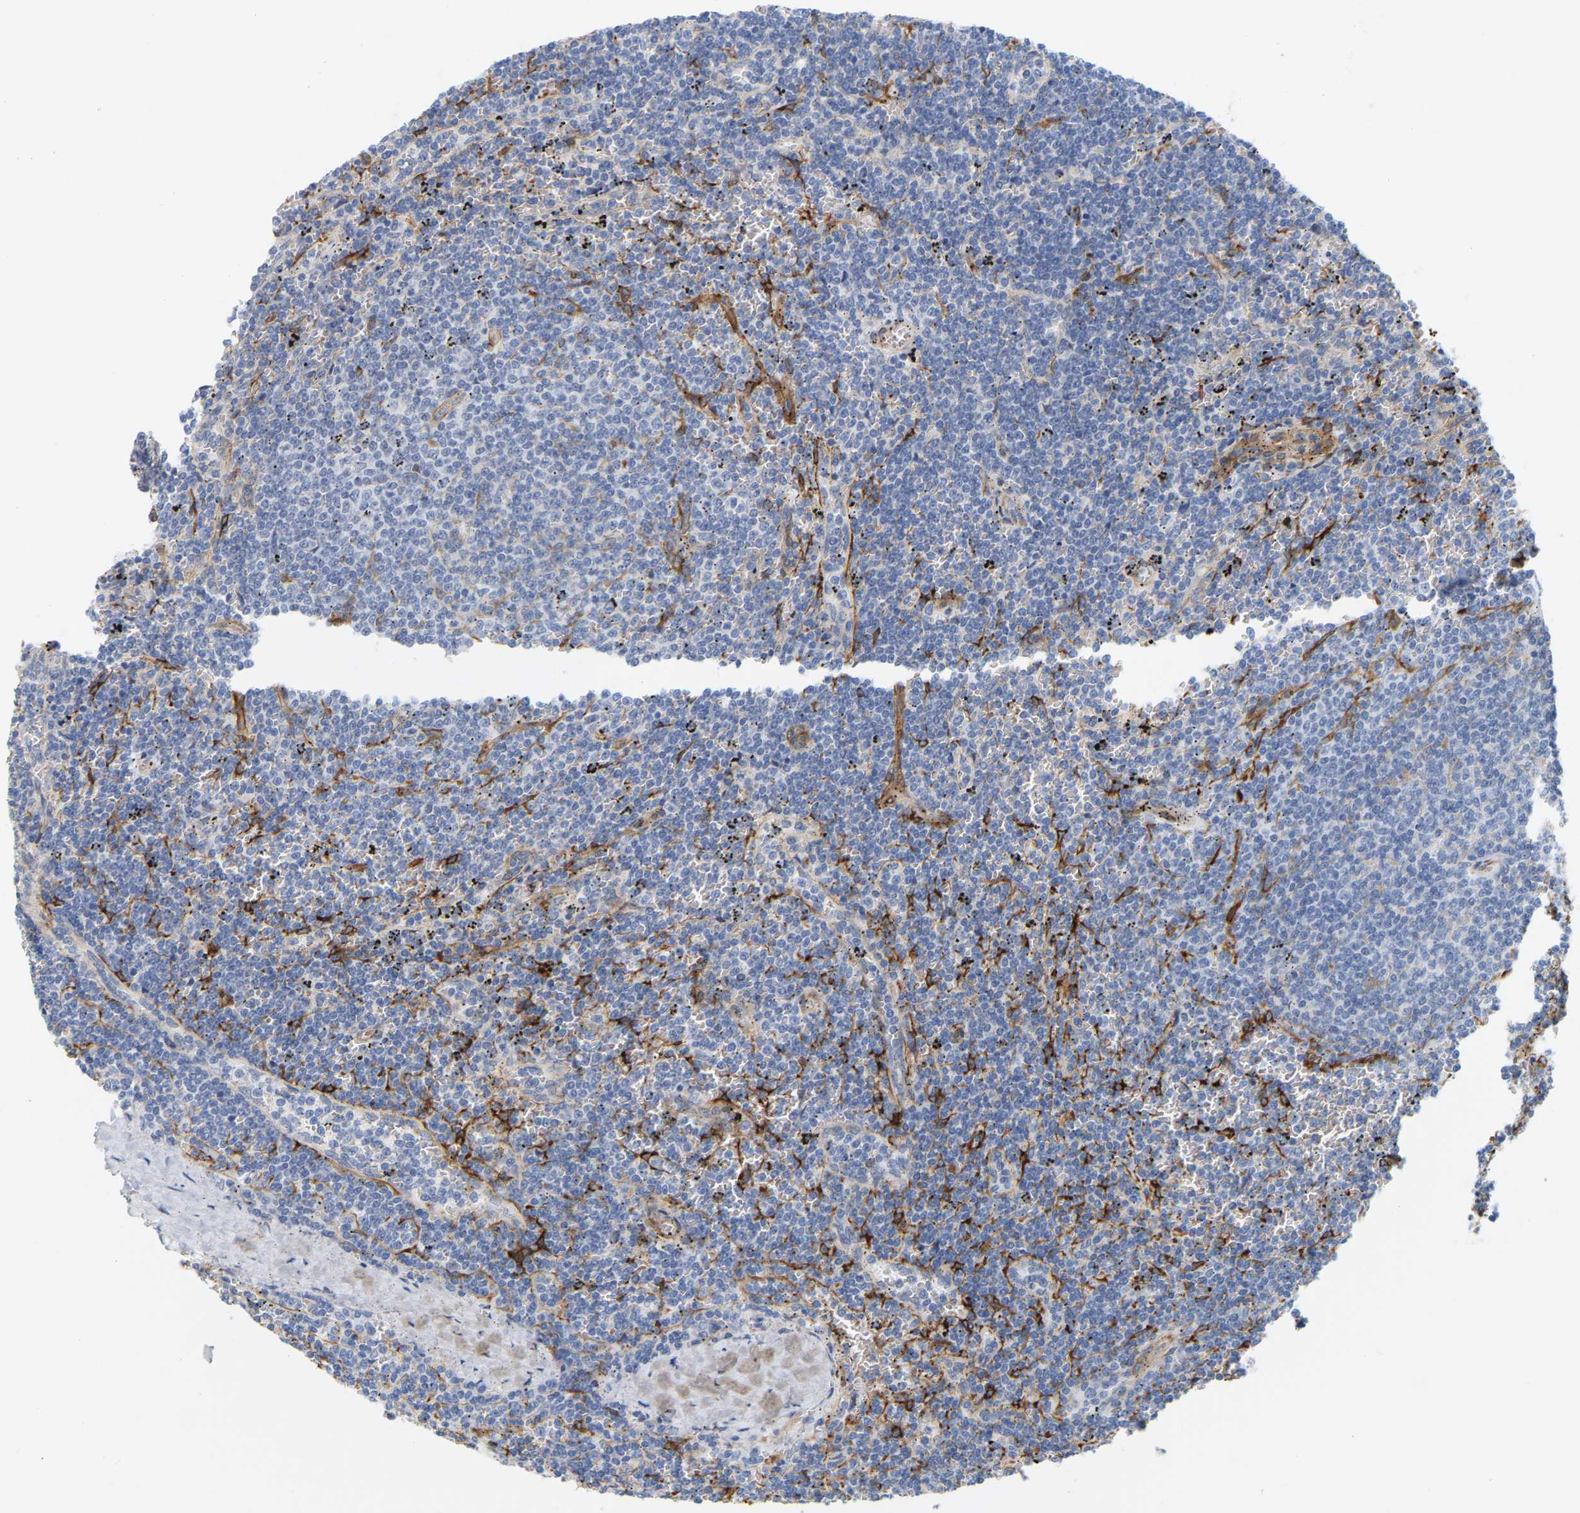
{"staining": {"intensity": "negative", "quantity": "none", "location": "none"}, "tissue": "lymphoma", "cell_type": "Tumor cells", "image_type": "cancer", "snomed": [{"axis": "morphology", "description": "Malignant lymphoma, non-Hodgkin's type, Low grade"}, {"axis": "topography", "description": "Spleen"}], "caption": "Tumor cells show no significant protein expression in malignant lymphoma, non-Hodgkin's type (low-grade). (Immunohistochemistry (ihc), brightfield microscopy, high magnification).", "gene": "RAPH1", "patient": {"sex": "female", "age": 50}}